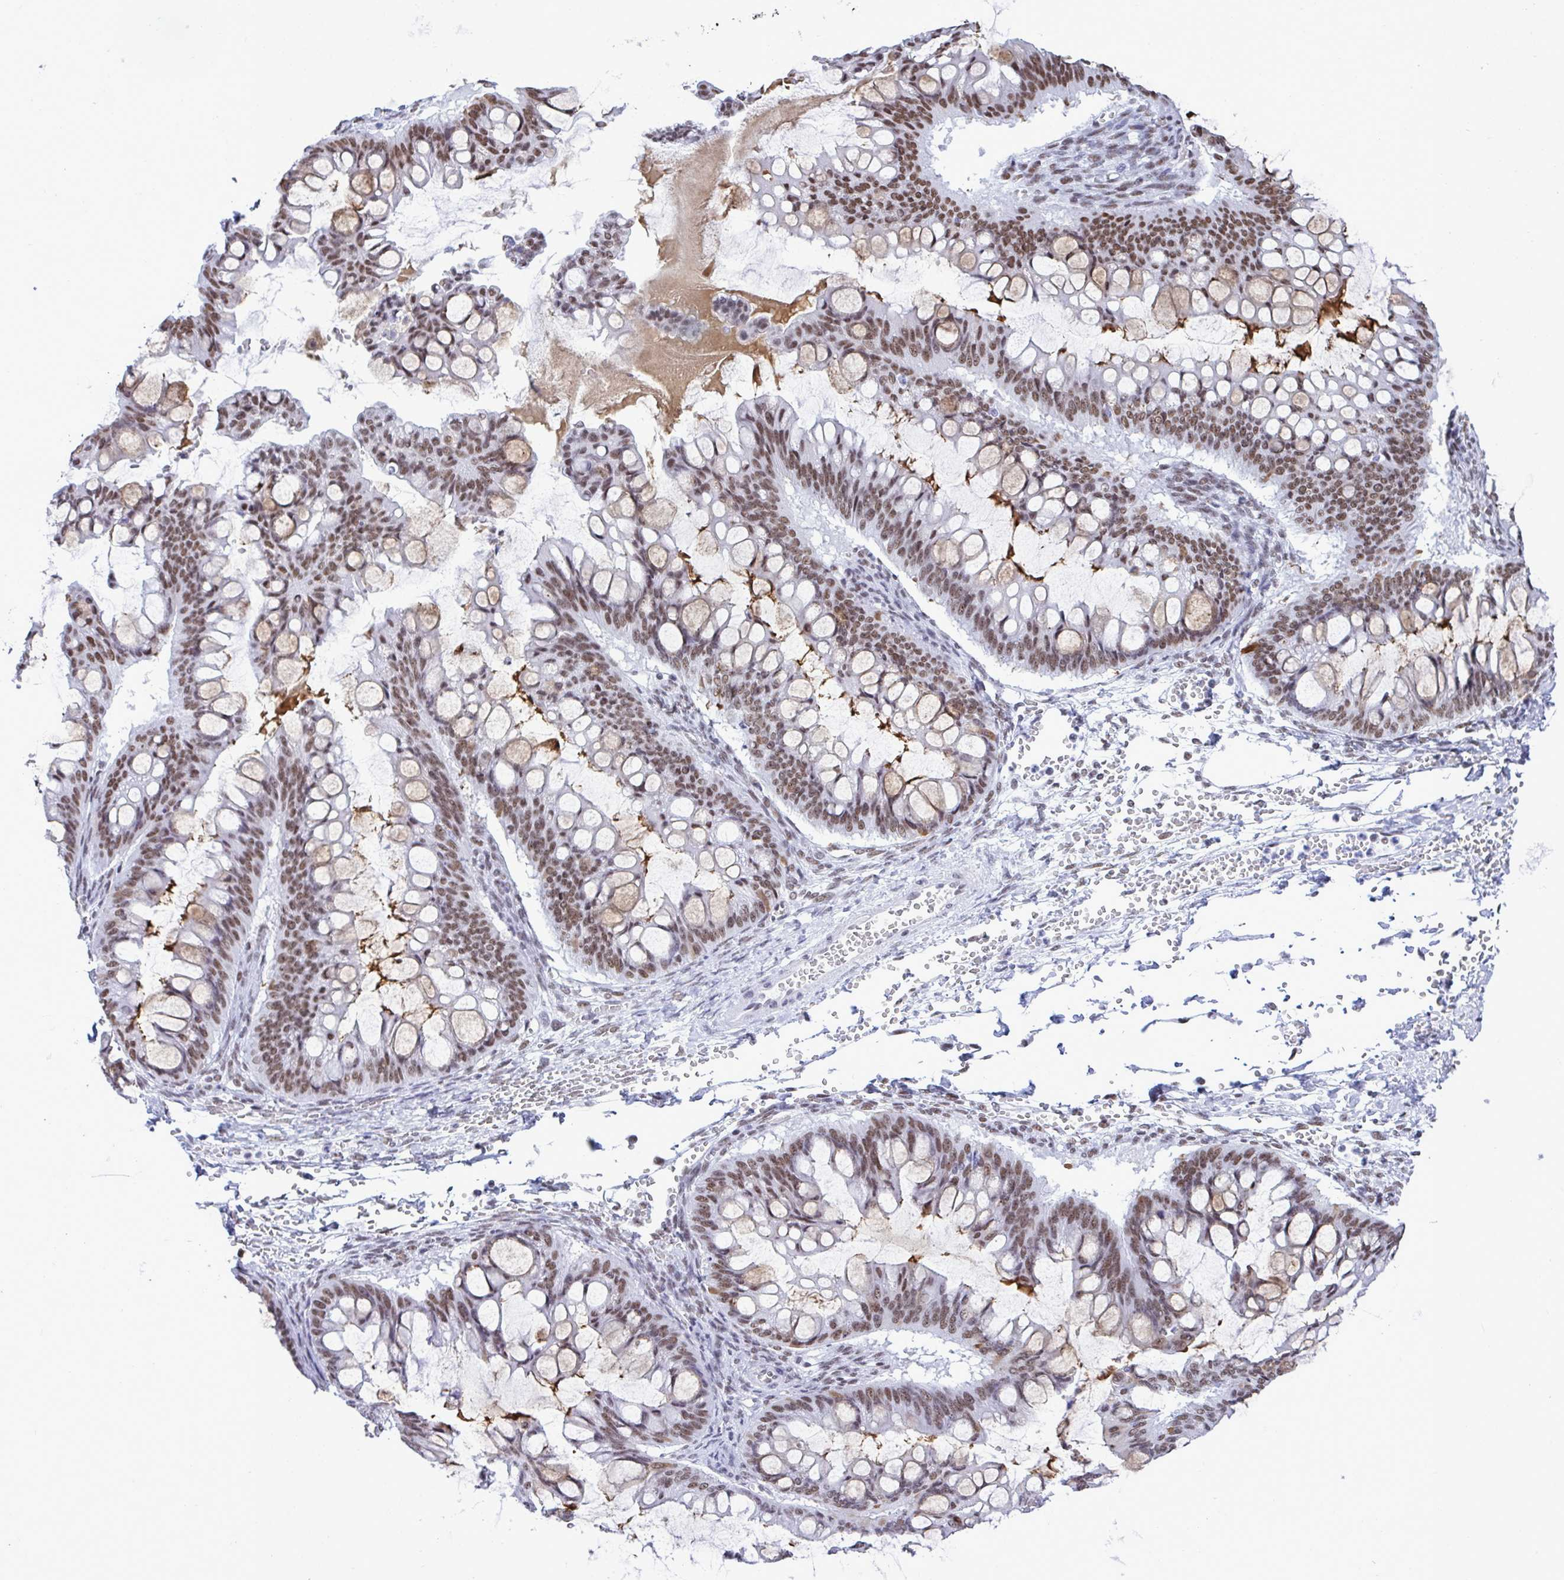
{"staining": {"intensity": "moderate", "quantity": ">75%", "location": "nuclear"}, "tissue": "ovarian cancer", "cell_type": "Tumor cells", "image_type": "cancer", "snomed": [{"axis": "morphology", "description": "Cystadenocarcinoma, mucinous, NOS"}, {"axis": "topography", "description": "Ovary"}], "caption": "Human ovarian cancer (mucinous cystadenocarcinoma) stained for a protein (brown) demonstrates moderate nuclear positive expression in approximately >75% of tumor cells.", "gene": "DDX52", "patient": {"sex": "female", "age": 73}}